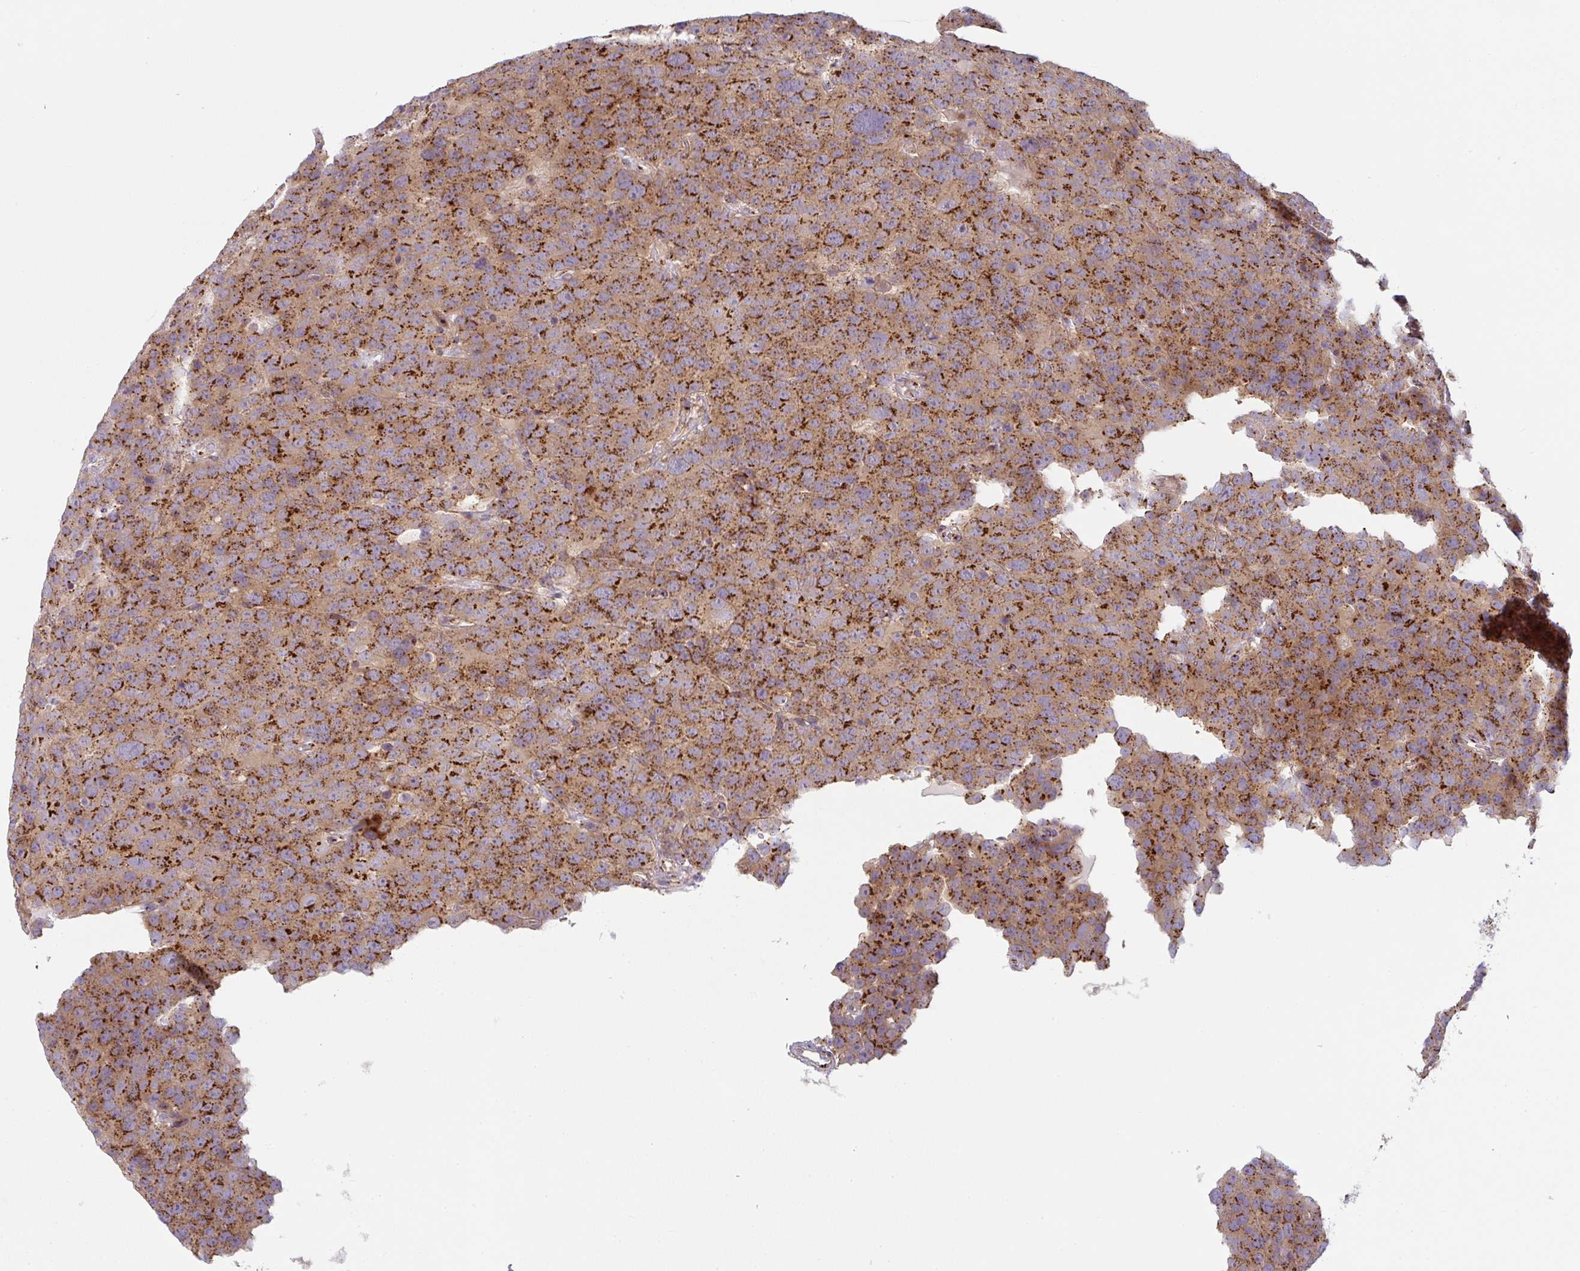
{"staining": {"intensity": "strong", "quantity": ">75%", "location": "cytoplasmic/membranous"}, "tissue": "testis cancer", "cell_type": "Tumor cells", "image_type": "cancer", "snomed": [{"axis": "morphology", "description": "Seminoma, NOS"}, {"axis": "topography", "description": "Testis"}], "caption": "Tumor cells demonstrate strong cytoplasmic/membranous positivity in approximately >75% of cells in seminoma (testis). Nuclei are stained in blue.", "gene": "GVQW3", "patient": {"sex": "male", "age": 71}}